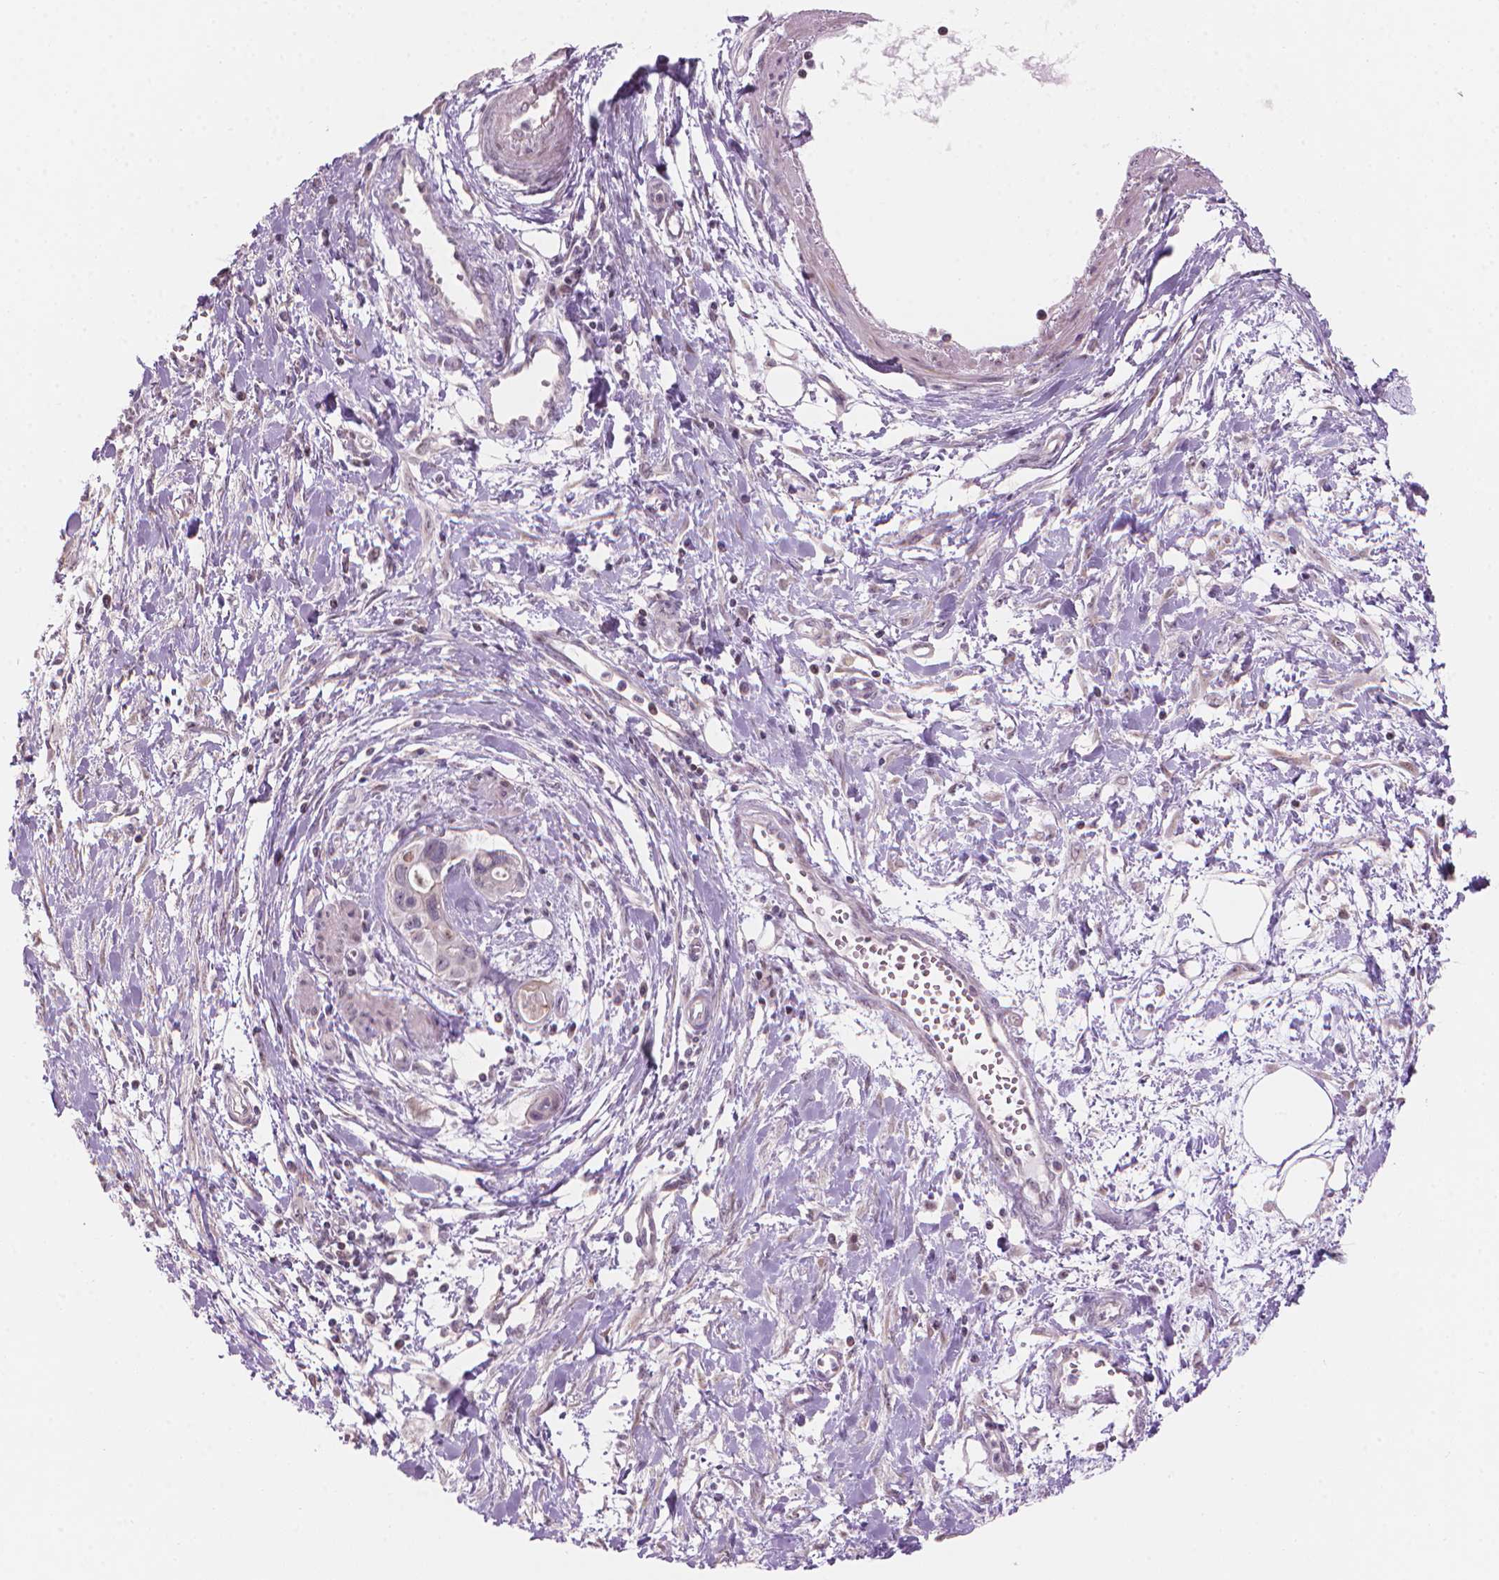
{"staining": {"intensity": "negative", "quantity": "none", "location": "none"}, "tissue": "pancreatic cancer", "cell_type": "Tumor cells", "image_type": "cancer", "snomed": [{"axis": "morphology", "description": "Adenocarcinoma, NOS"}, {"axis": "topography", "description": "Pancreas"}], "caption": "Pancreatic adenocarcinoma stained for a protein using immunohistochemistry (IHC) exhibits no staining tumor cells.", "gene": "IFFO1", "patient": {"sex": "male", "age": 60}}